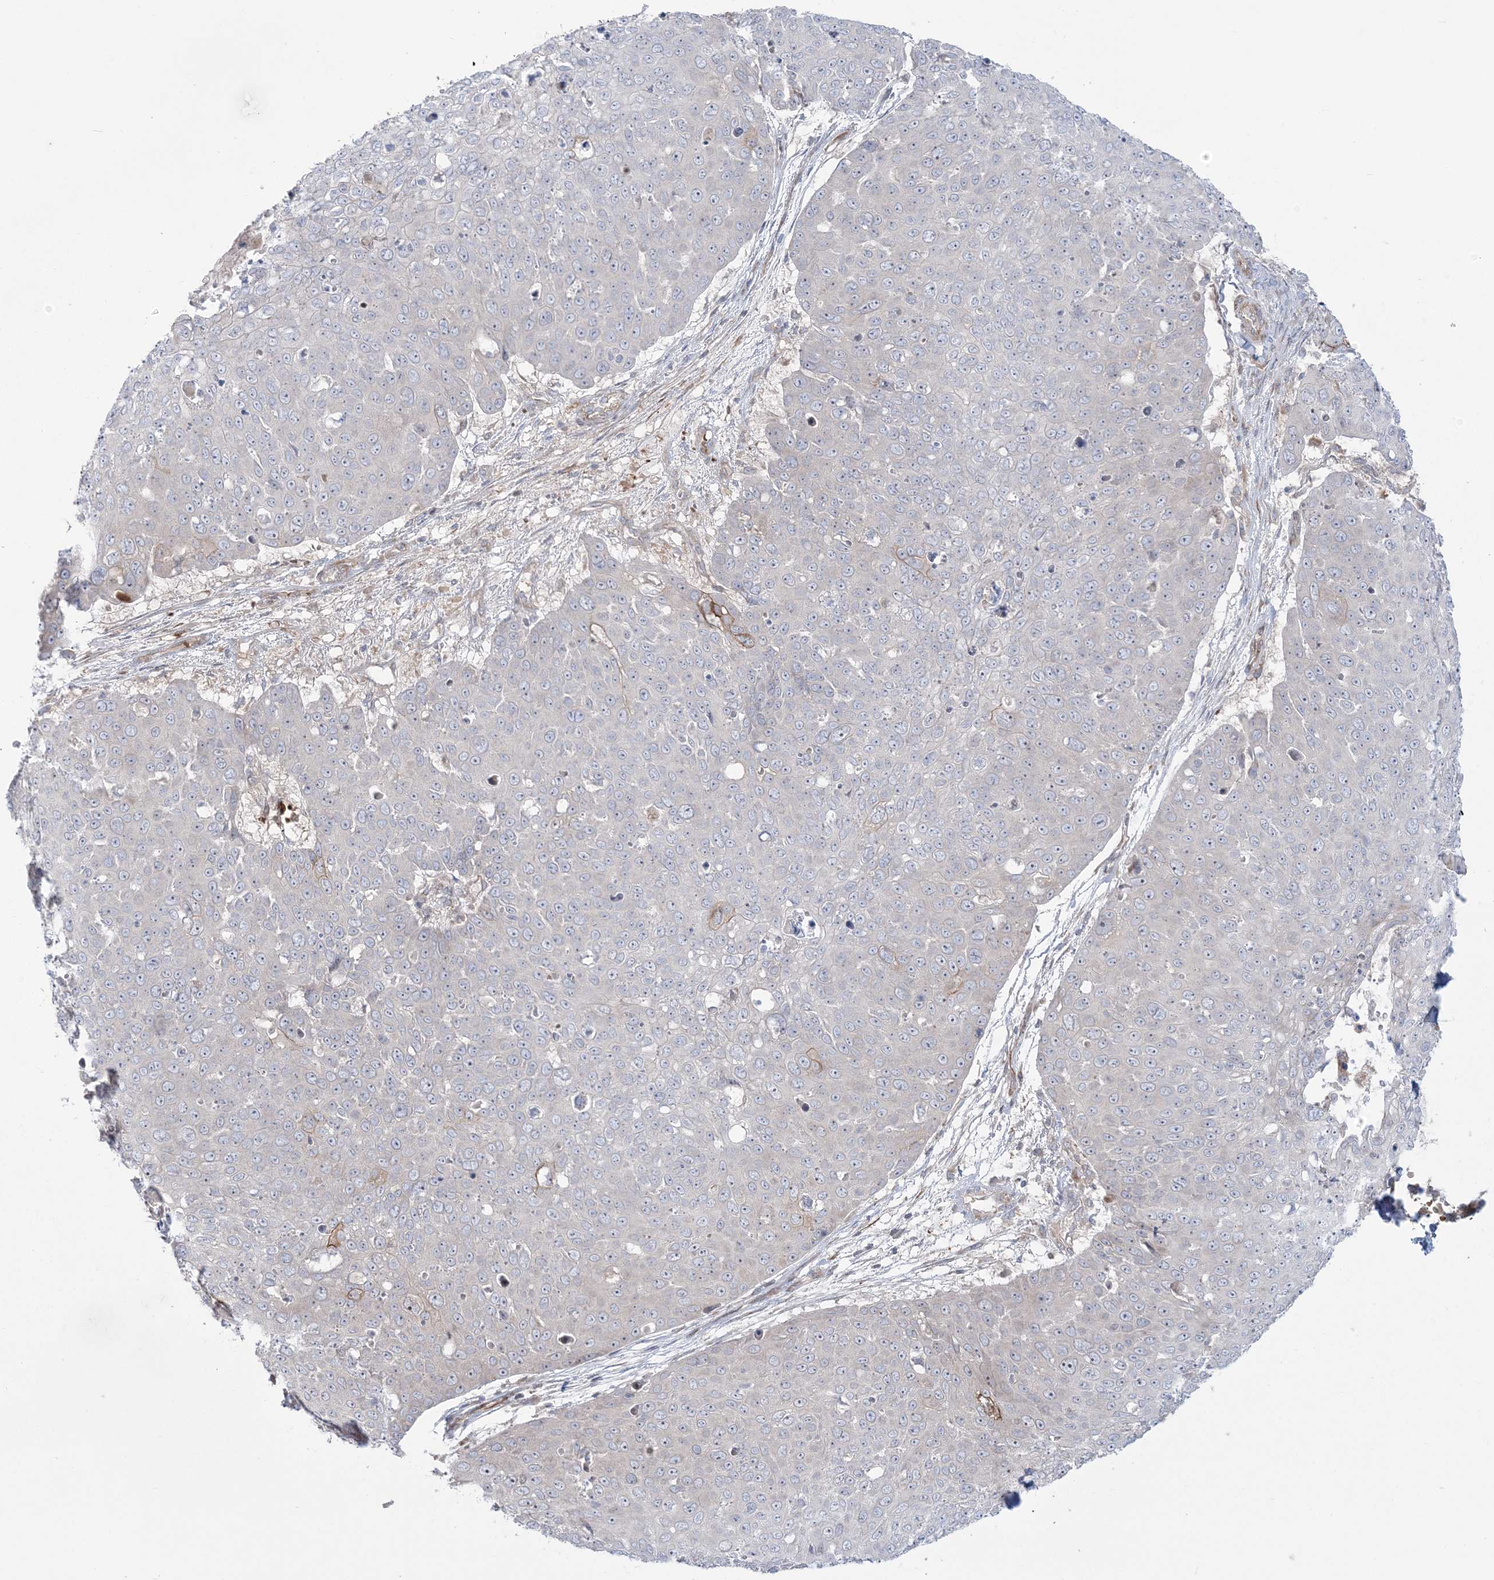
{"staining": {"intensity": "negative", "quantity": "none", "location": "none"}, "tissue": "skin cancer", "cell_type": "Tumor cells", "image_type": "cancer", "snomed": [{"axis": "morphology", "description": "Squamous cell carcinoma, NOS"}, {"axis": "topography", "description": "Skin"}], "caption": "Human skin cancer stained for a protein using immunohistochemistry displays no staining in tumor cells.", "gene": "NUDT9", "patient": {"sex": "male", "age": 71}}